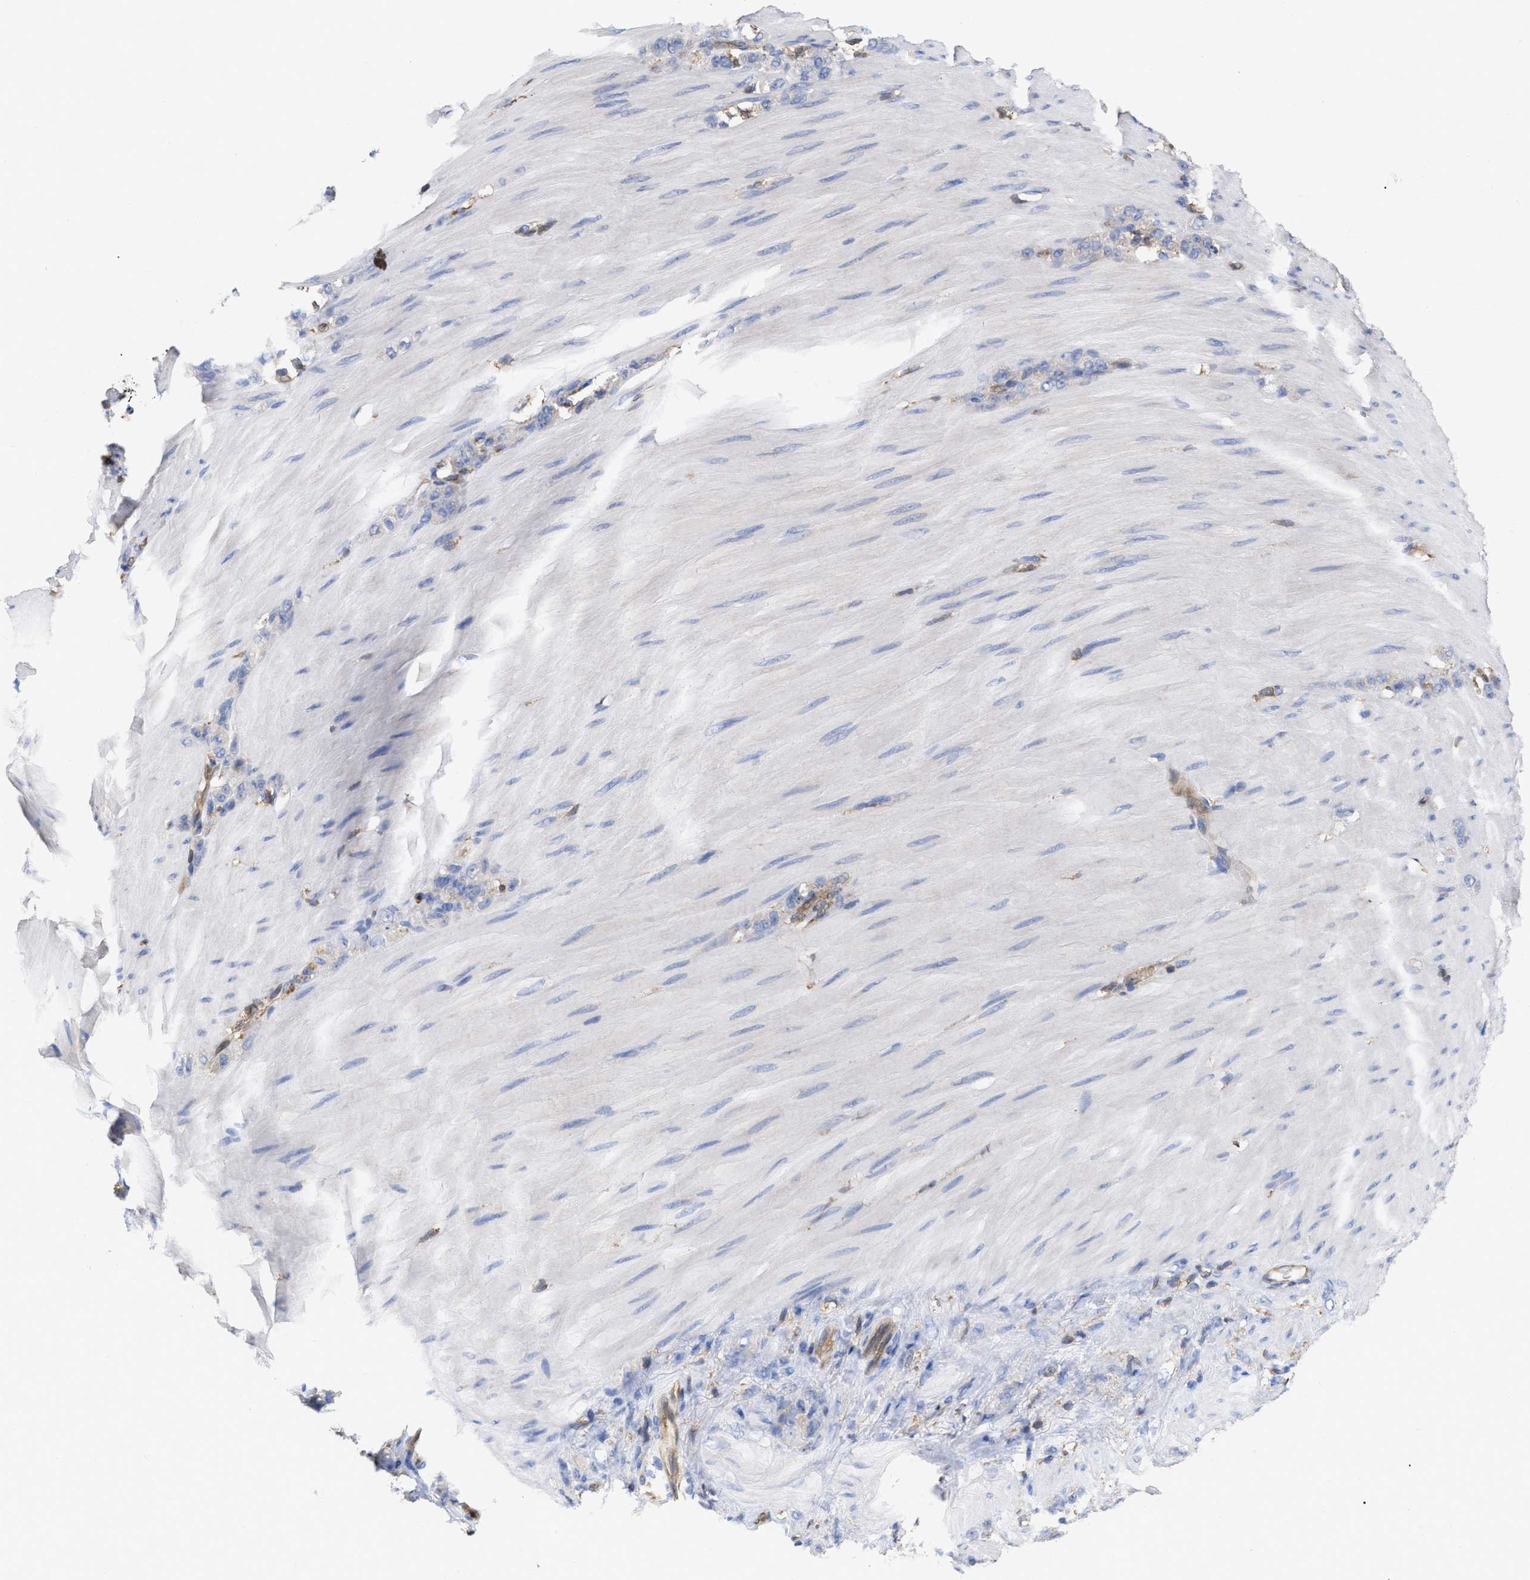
{"staining": {"intensity": "negative", "quantity": "none", "location": "none"}, "tissue": "stomach cancer", "cell_type": "Tumor cells", "image_type": "cancer", "snomed": [{"axis": "morphology", "description": "Normal tissue, NOS"}, {"axis": "morphology", "description": "Adenocarcinoma, NOS"}, {"axis": "topography", "description": "Stomach"}], "caption": "Adenocarcinoma (stomach) was stained to show a protein in brown. There is no significant expression in tumor cells. (Brightfield microscopy of DAB (3,3'-diaminobenzidine) IHC at high magnification).", "gene": "GIMAP4", "patient": {"sex": "male", "age": 82}}